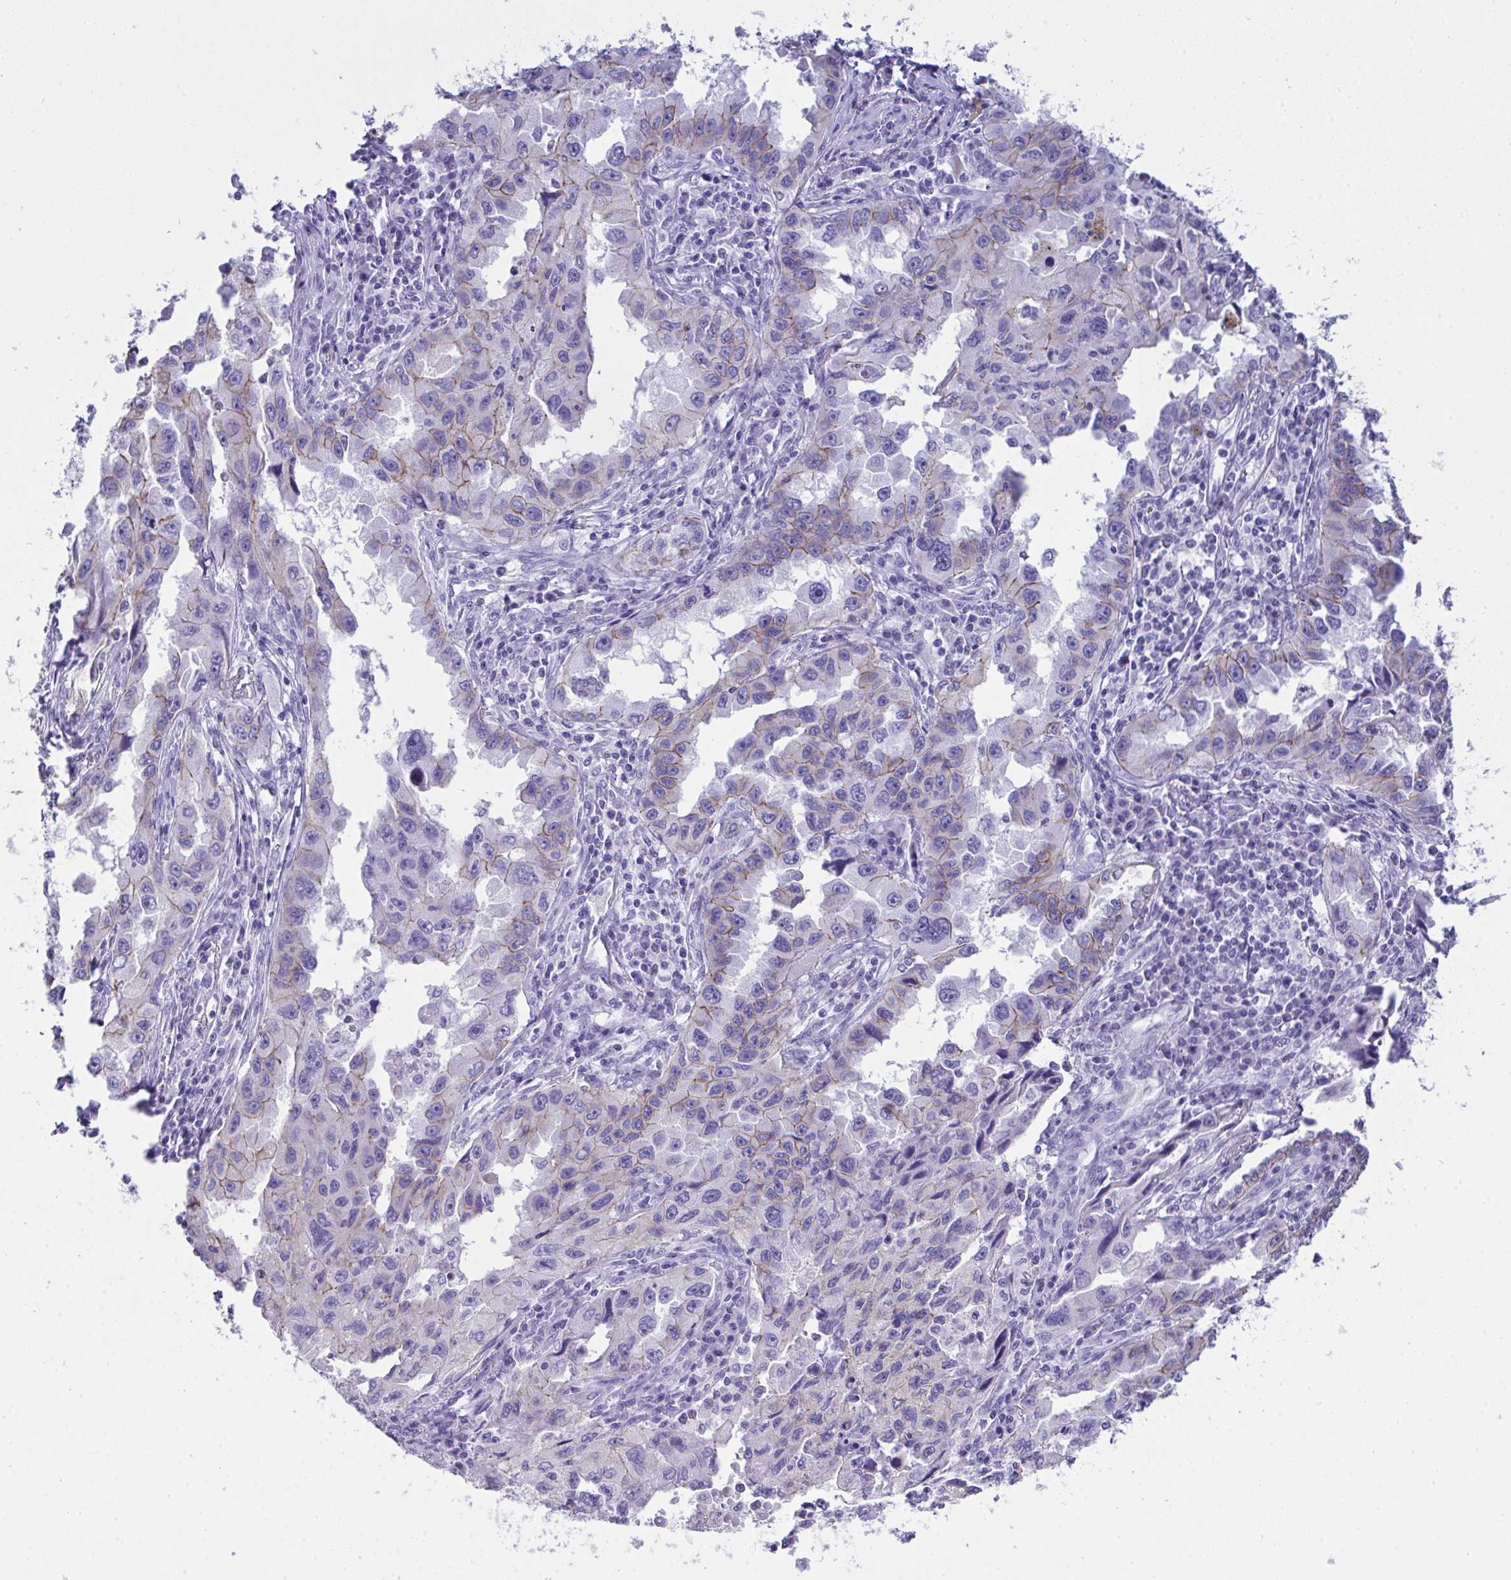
{"staining": {"intensity": "weak", "quantity": "<25%", "location": "cytoplasmic/membranous"}, "tissue": "lung cancer", "cell_type": "Tumor cells", "image_type": "cancer", "snomed": [{"axis": "morphology", "description": "Adenocarcinoma, NOS"}, {"axis": "topography", "description": "Lung"}], "caption": "Human lung cancer stained for a protein using immunohistochemistry (IHC) reveals no staining in tumor cells.", "gene": "GLB1L2", "patient": {"sex": "female", "age": 73}}